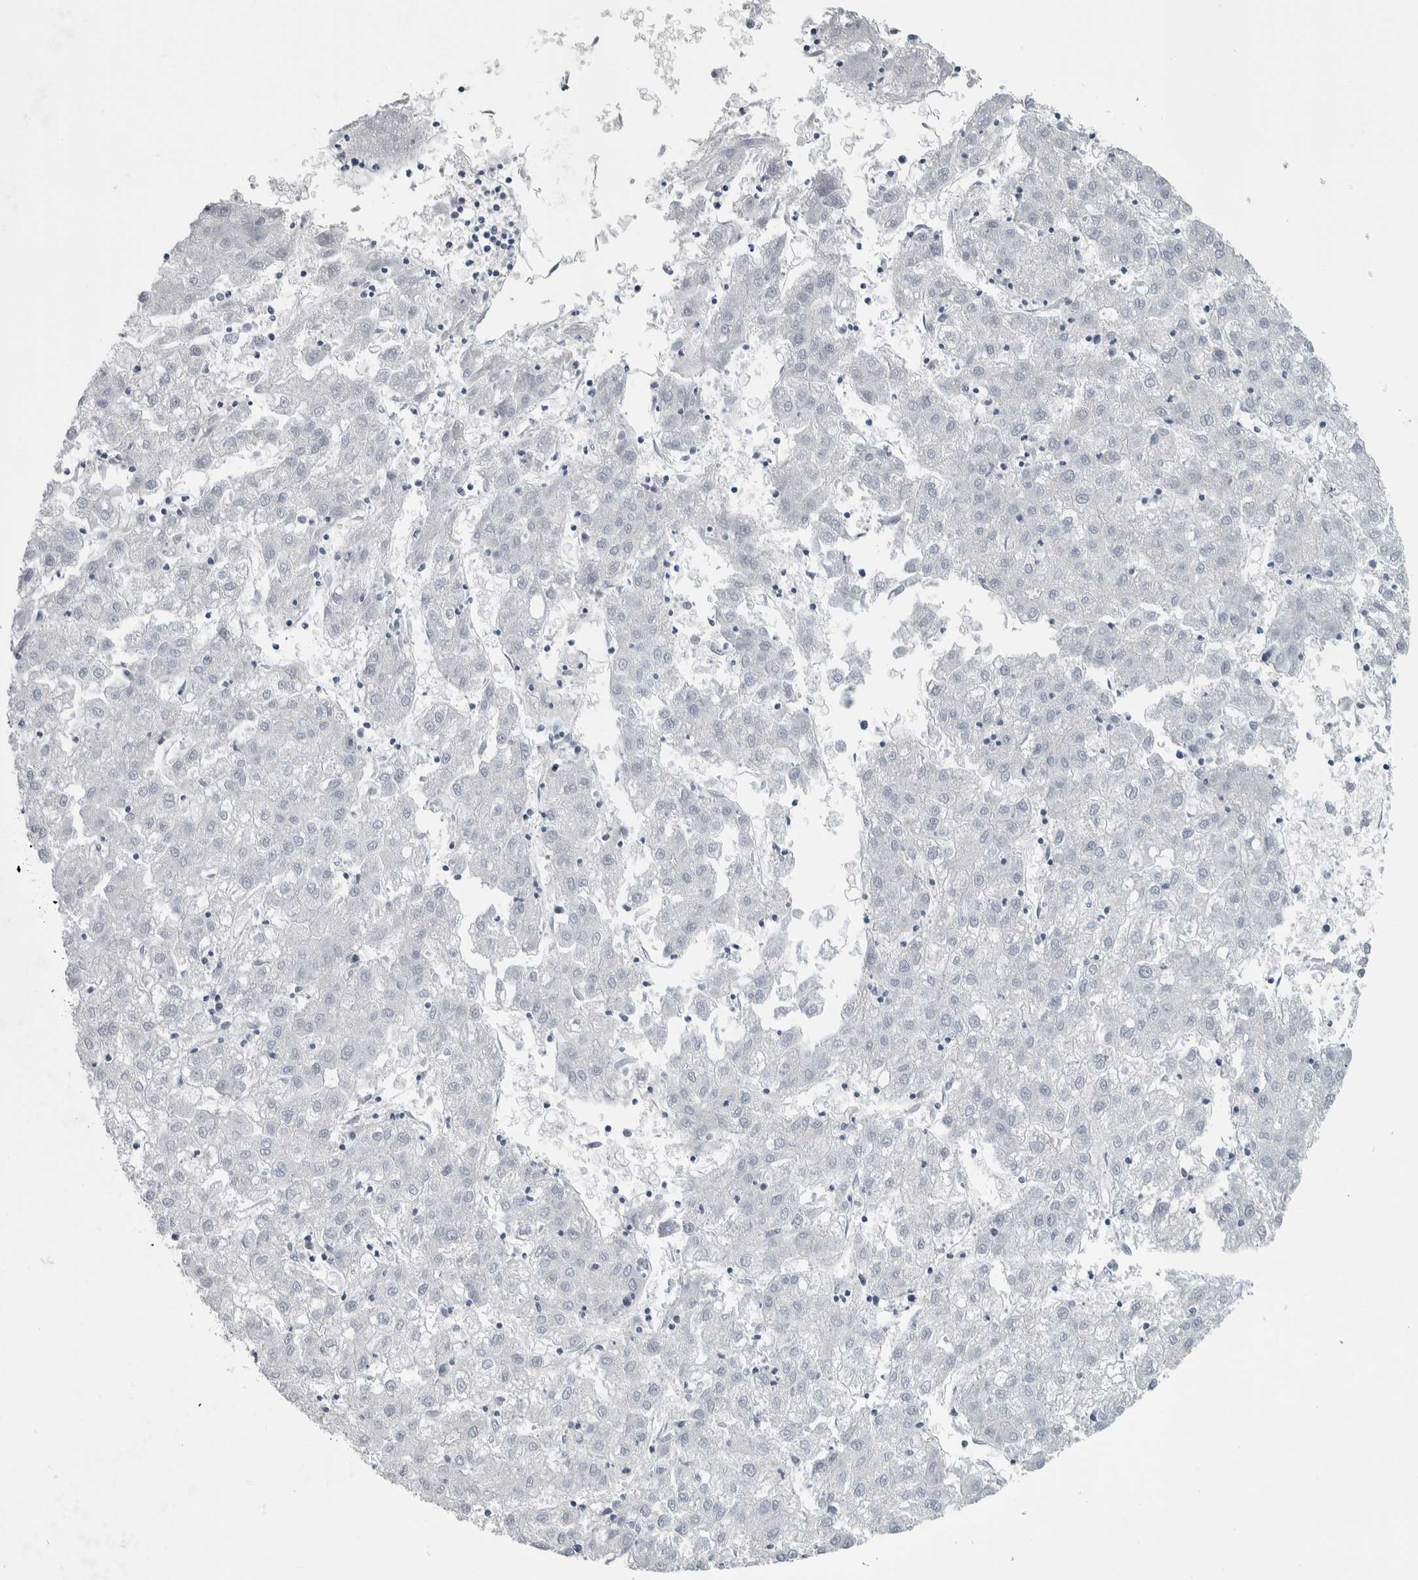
{"staining": {"intensity": "negative", "quantity": "none", "location": "none"}, "tissue": "liver cancer", "cell_type": "Tumor cells", "image_type": "cancer", "snomed": [{"axis": "morphology", "description": "Carcinoma, Hepatocellular, NOS"}, {"axis": "topography", "description": "Liver"}], "caption": "The immunohistochemistry (IHC) micrograph has no significant positivity in tumor cells of hepatocellular carcinoma (liver) tissue.", "gene": "SKAP2", "patient": {"sex": "male", "age": 72}}